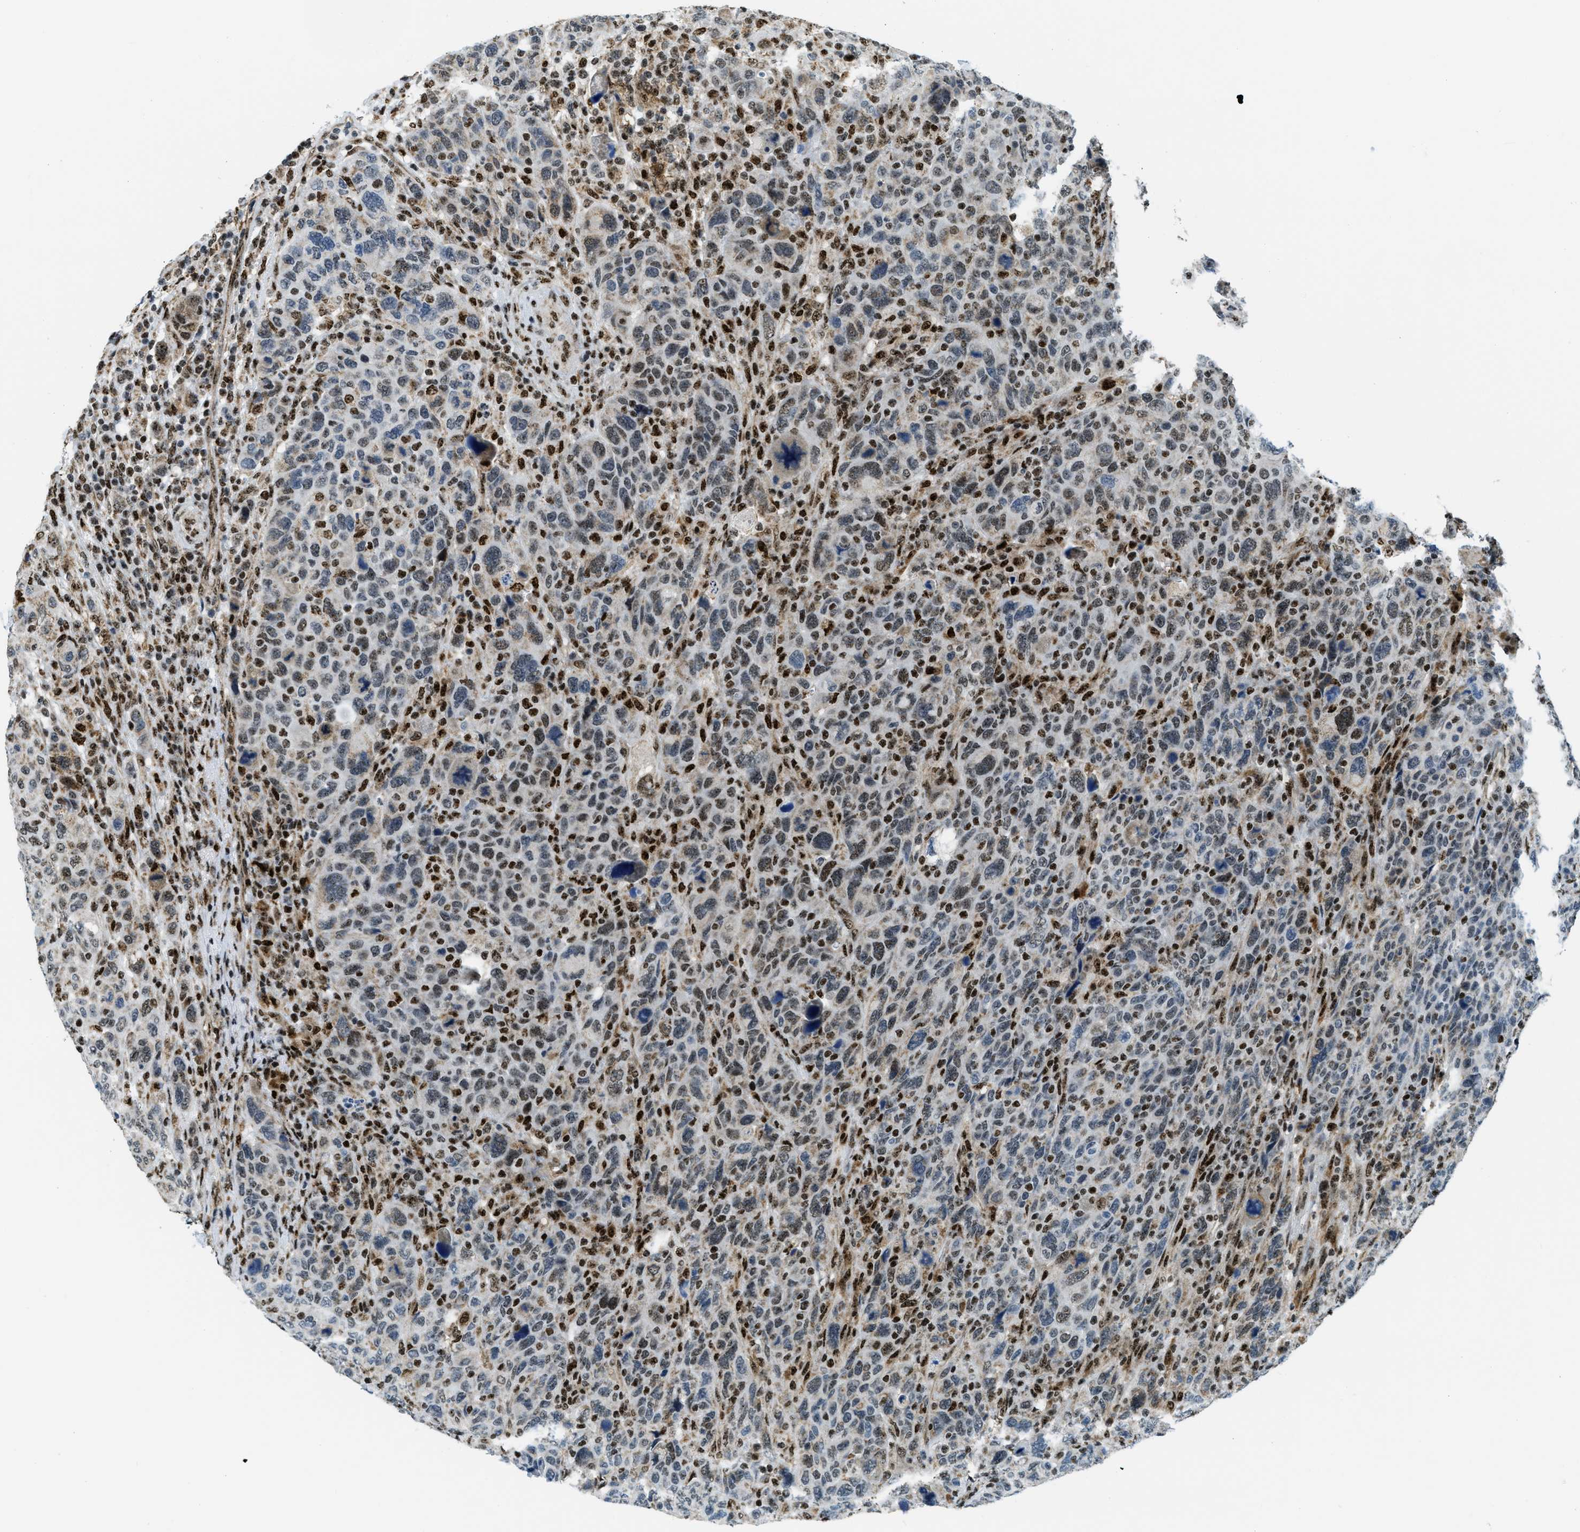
{"staining": {"intensity": "weak", "quantity": ">75%", "location": "nuclear"}, "tissue": "breast cancer", "cell_type": "Tumor cells", "image_type": "cancer", "snomed": [{"axis": "morphology", "description": "Duct carcinoma"}, {"axis": "topography", "description": "Breast"}], "caption": "High-magnification brightfield microscopy of breast cancer stained with DAB (3,3'-diaminobenzidine) (brown) and counterstained with hematoxylin (blue). tumor cells exhibit weak nuclear staining is present in about>75% of cells. The protein is stained brown, and the nuclei are stained in blue (DAB IHC with brightfield microscopy, high magnification).", "gene": "SP100", "patient": {"sex": "female", "age": 37}}